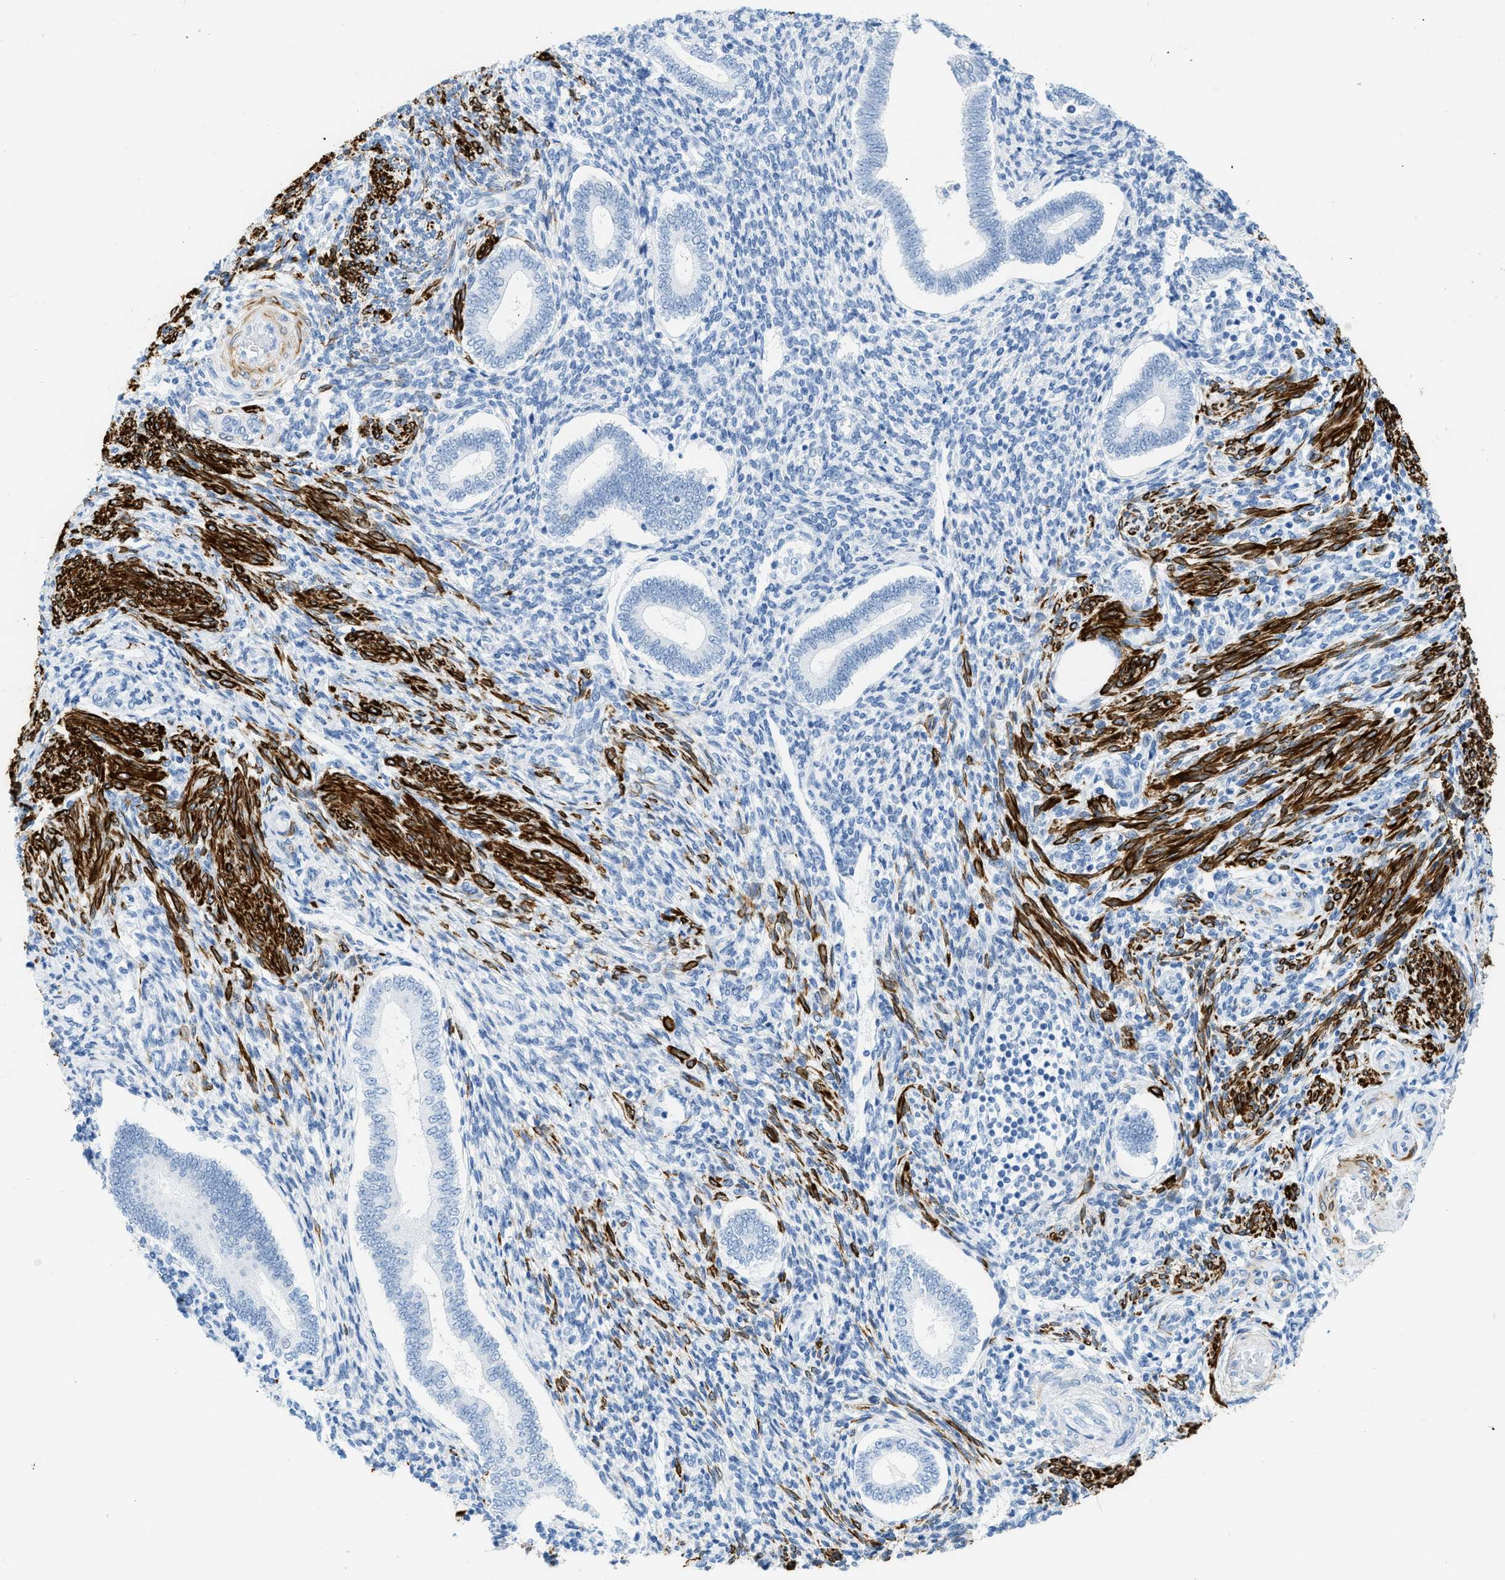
{"staining": {"intensity": "negative", "quantity": "none", "location": "none"}, "tissue": "endometrium", "cell_type": "Cells in endometrial stroma", "image_type": "normal", "snomed": [{"axis": "morphology", "description": "Normal tissue, NOS"}, {"axis": "topography", "description": "Endometrium"}], "caption": "Immunohistochemistry of unremarkable human endometrium exhibits no staining in cells in endometrial stroma.", "gene": "DES", "patient": {"sex": "female", "age": 42}}